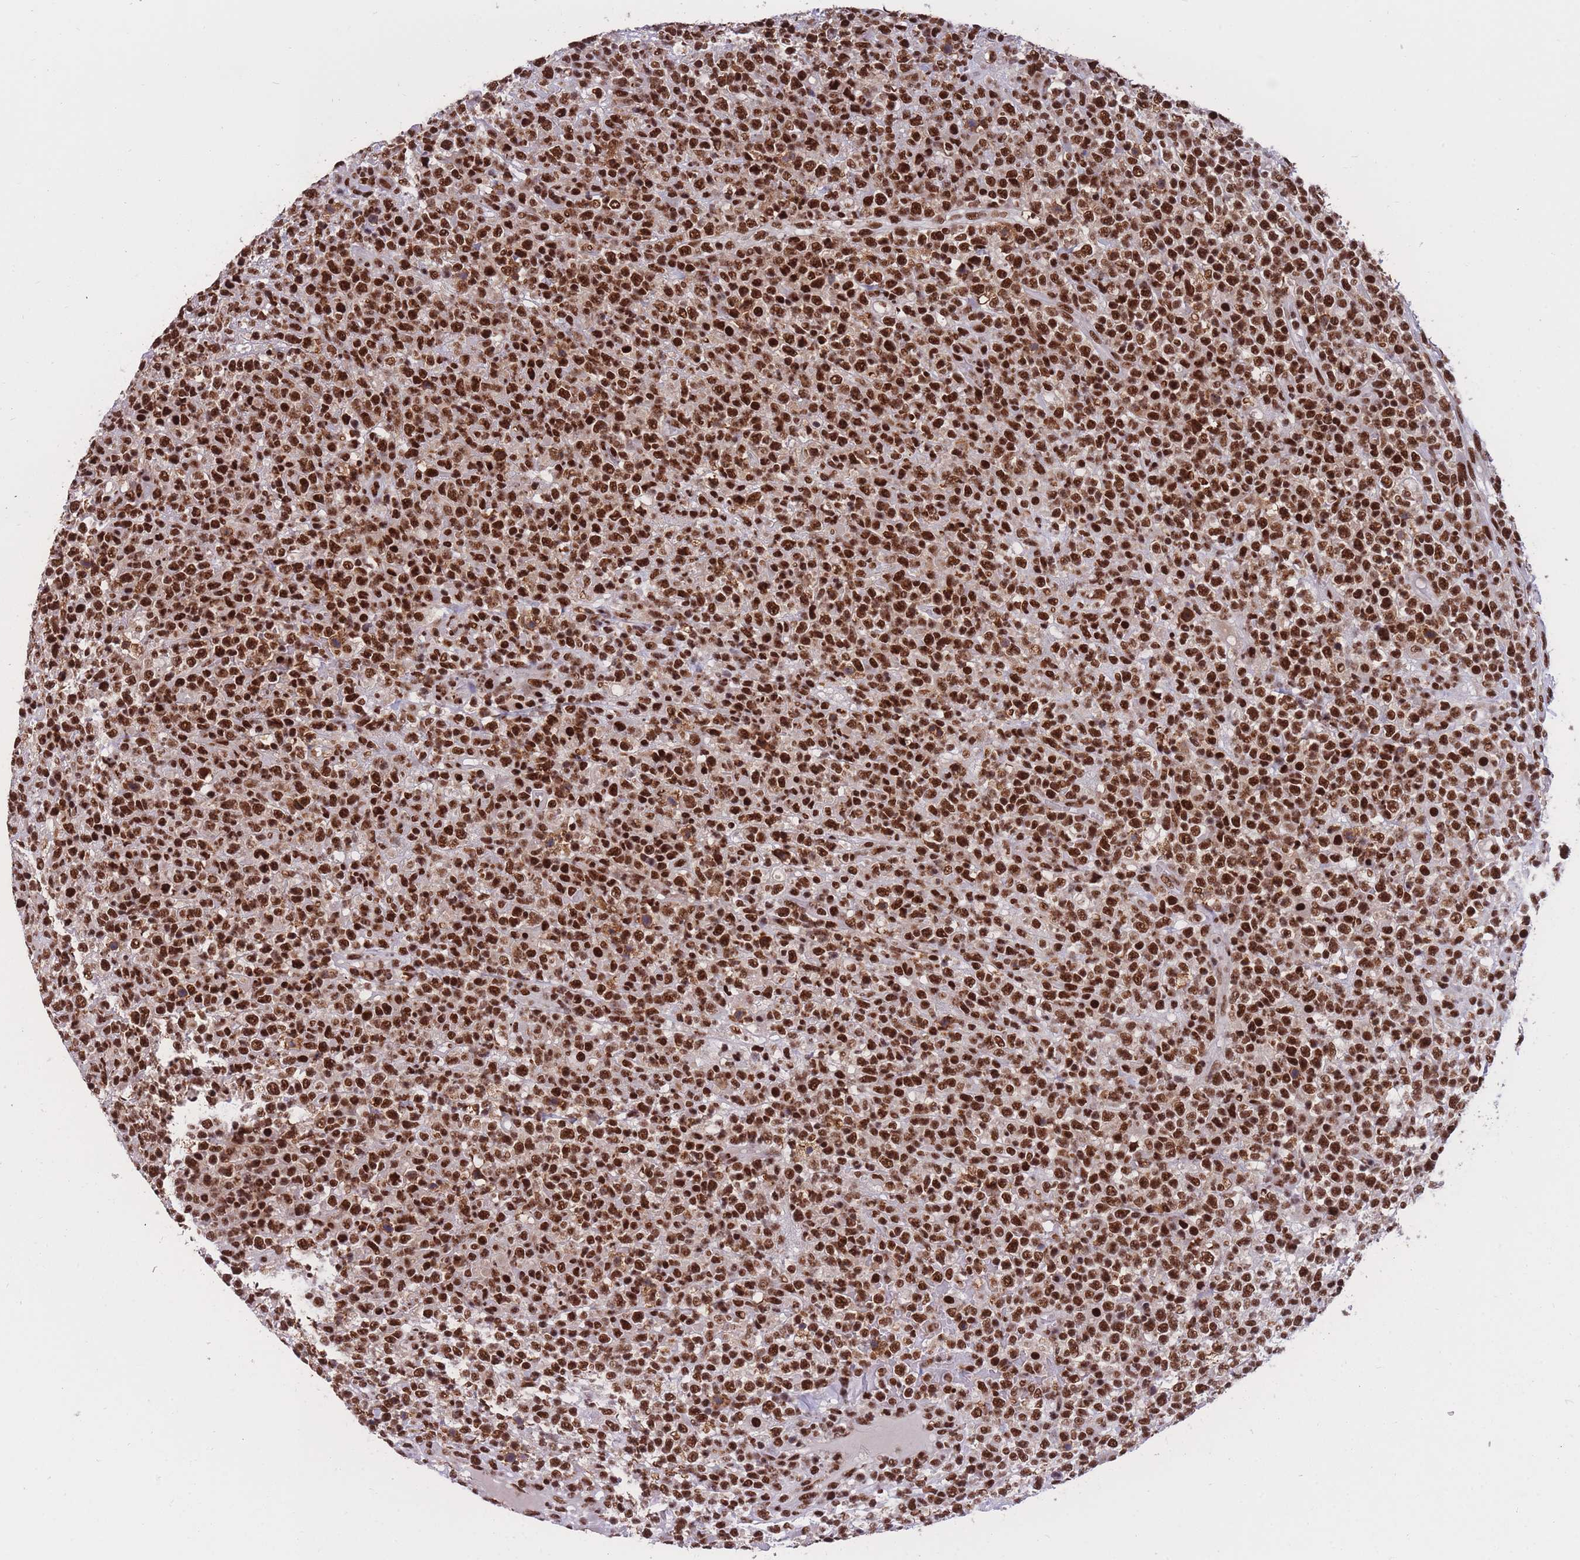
{"staining": {"intensity": "strong", "quantity": ">75%", "location": "nuclear"}, "tissue": "lymphoma", "cell_type": "Tumor cells", "image_type": "cancer", "snomed": [{"axis": "morphology", "description": "Malignant lymphoma, non-Hodgkin's type, High grade"}, {"axis": "topography", "description": "Colon"}], "caption": "Immunohistochemistry (IHC) of human high-grade malignant lymphoma, non-Hodgkin's type displays high levels of strong nuclear staining in approximately >75% of tumor cells.", "gene": "PRPF19", "patient": {"sex": "female", "age": 53}}